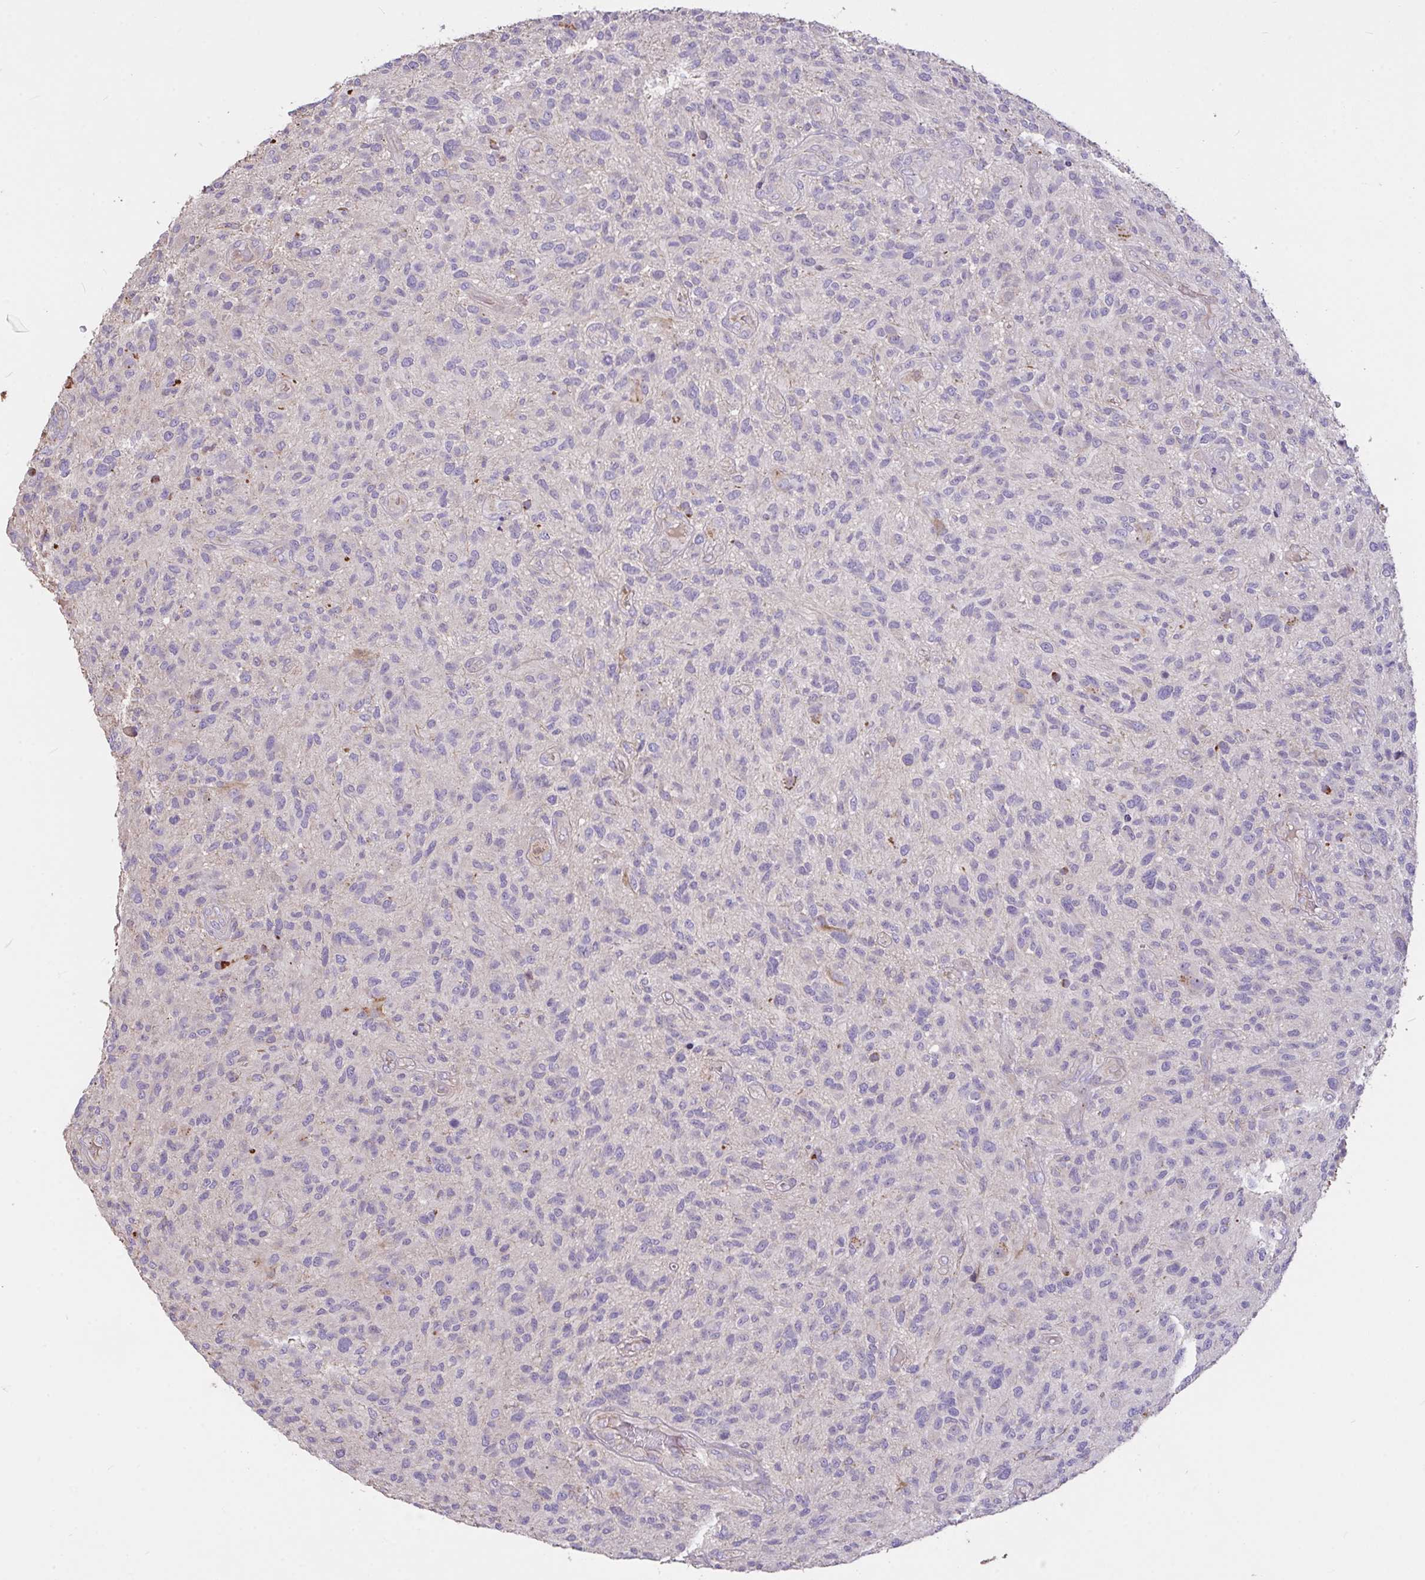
{"staining": {"intensity": "negative", "quantity": "none", "location": "none"}, "tissue": "glioma", "cell_type": "Tumor cells", "image_type": "cancer", "snomed": [{"axis": "morphology", "description": "Glioma, malignant, High grade"}, {"axis": "topography", "description": "Brain"}], "caption": "High power microscopy micrograph of an immunohistochemistry (IHC) micrograph of malignant glioma (high-grade), revealing no significant positivity in tumor cells.", "gene": "FCER1A", "patient": {"sex": "male", "age": 47}}